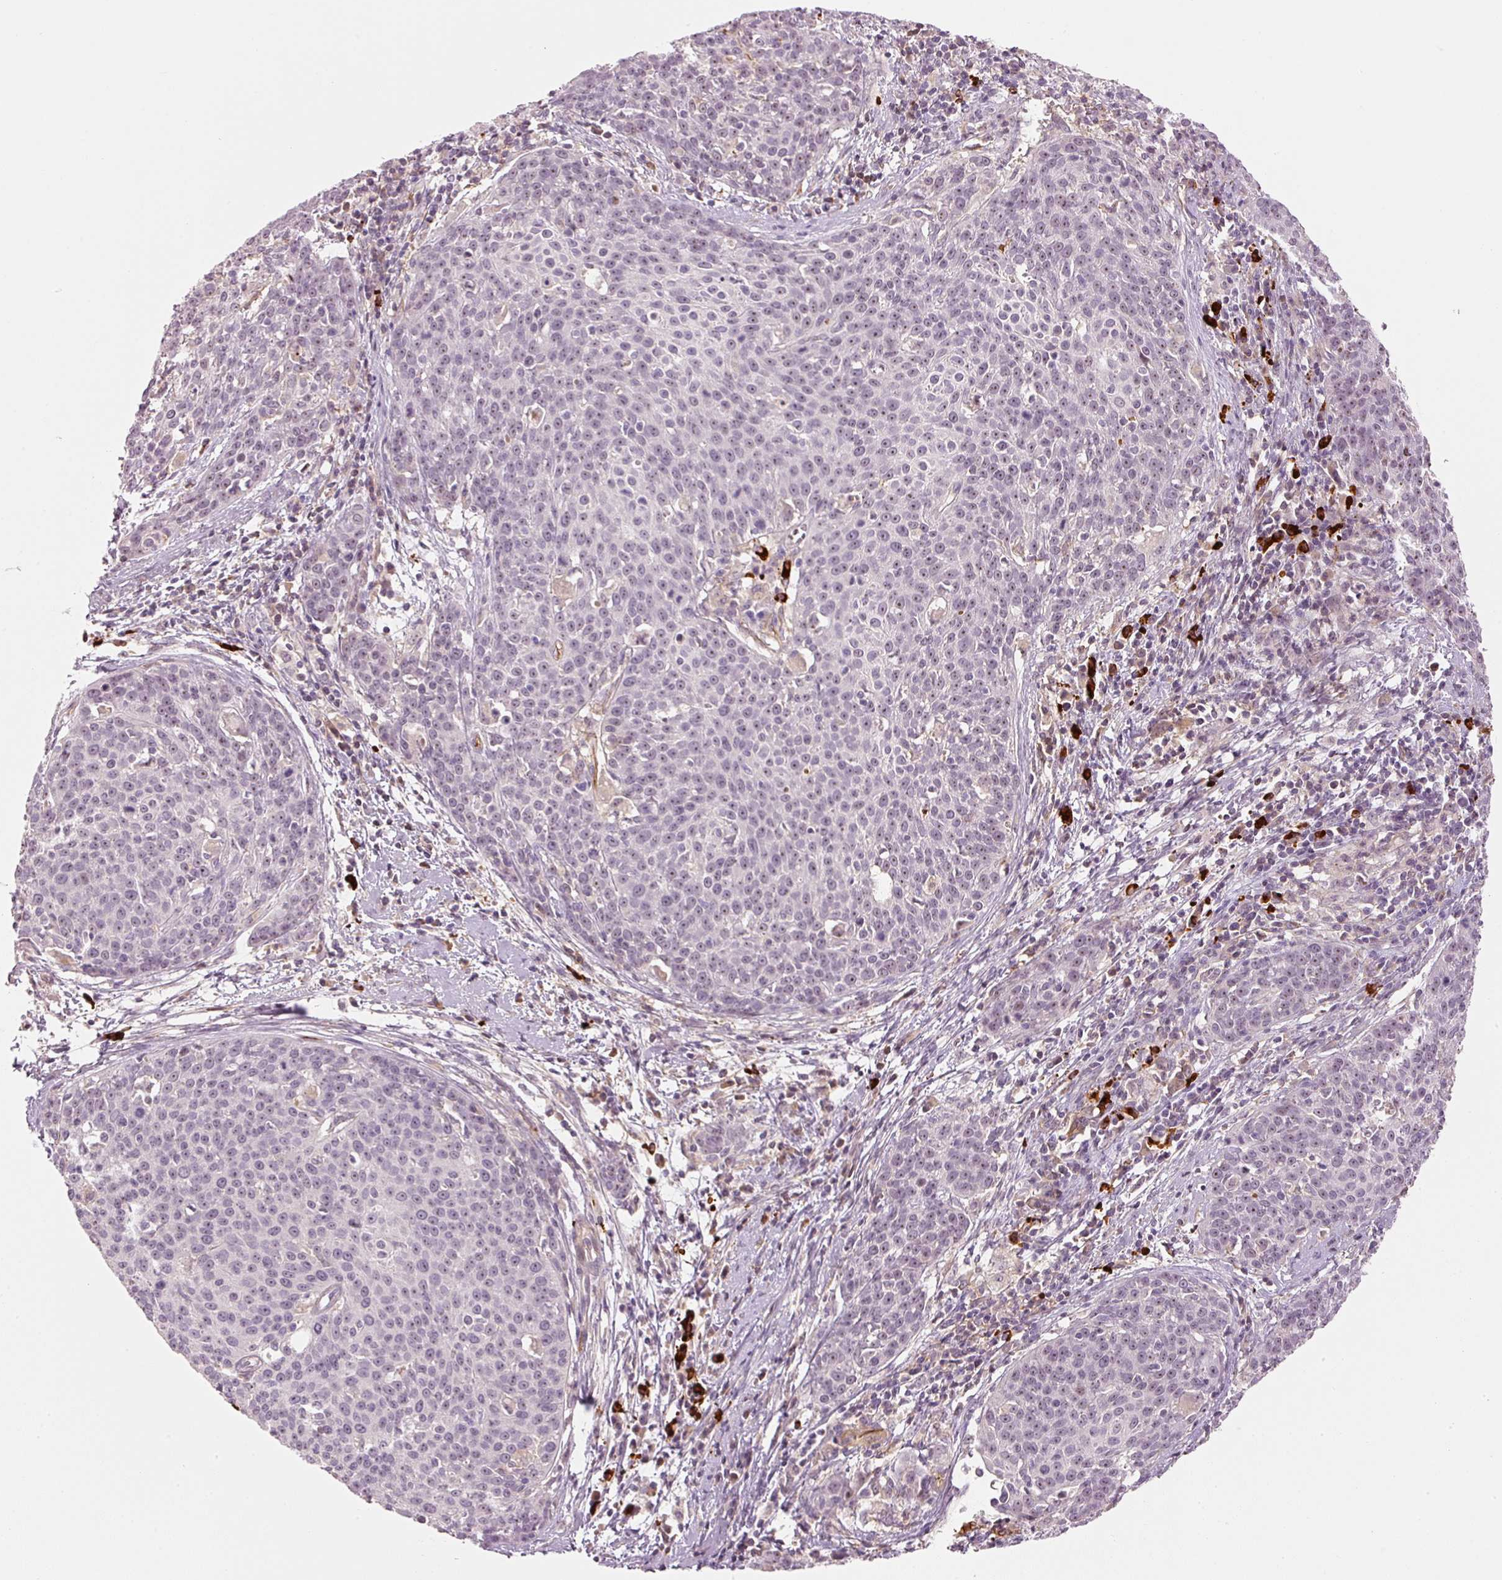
{"staining": {"intensity": "weak", "quantity": ">75%", "location": "nuclear"}, "tissue": "cervical cancer", "cell_type": "Tumor cells", "image_type": "cancer", "snomed": [{"axis": "morphology", "description": "Squamous cell carcinoma, NOS"}, {"axis": "topography", "description": "Cervix"}], "caption": "Weak nuclear protein expression is identified in about >75% of tumor cells in cervical cancer (squamous cell carcinoma).", "gene": "VCAM1", "patient": {"sex": "female", "age": 38}}